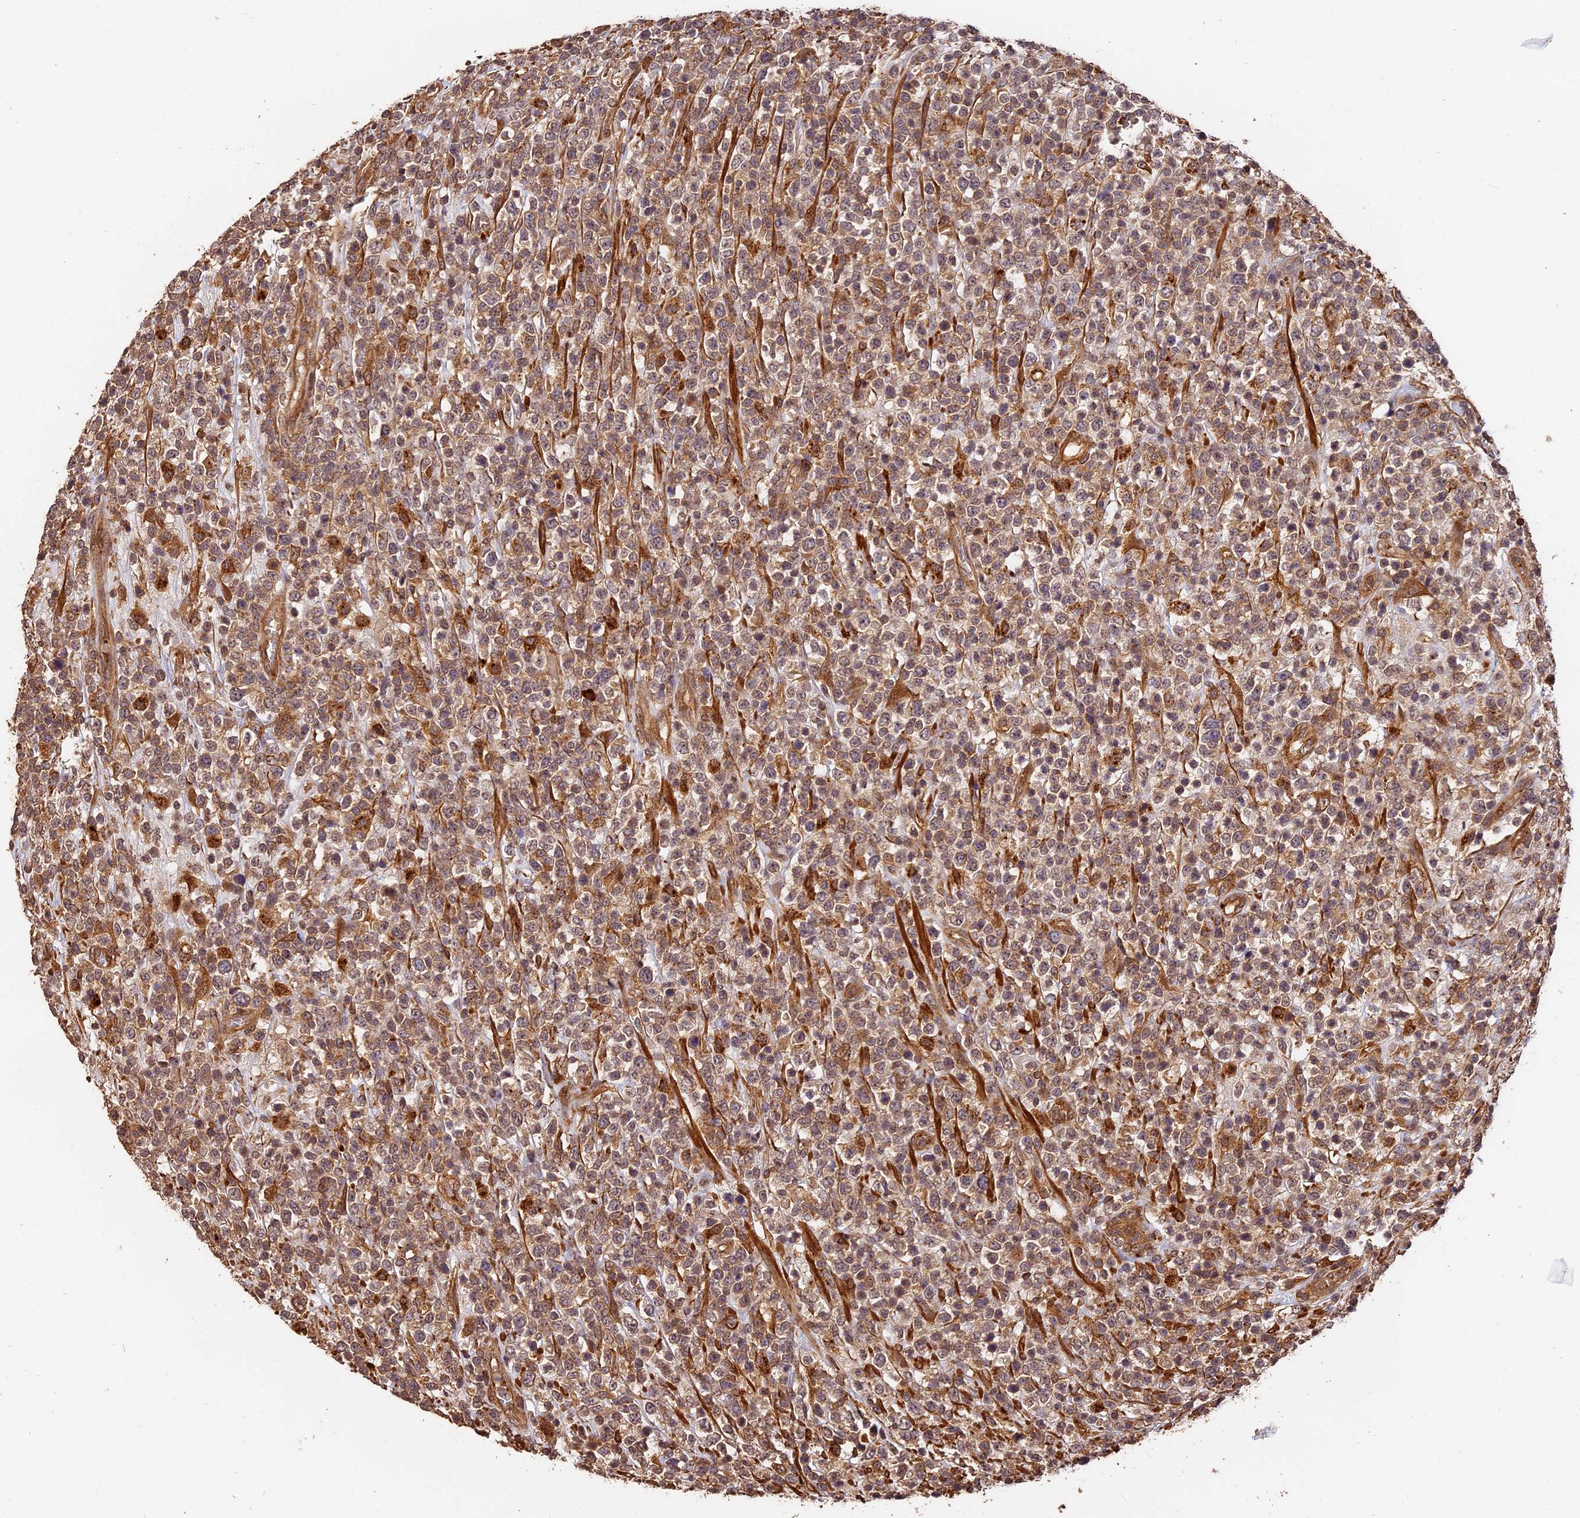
{"staining": {"intensity": "weak", "quantity": ">75%", "location": "cytoplasmic/membranous"}, "tissue": "lymphoma", "cell_type": "Tumor cells", "image_type": "cancer", "snomed": [{"axis": "morphology", "description": "Malignant lymphoma, non-Hodgkin's type, High grade"}, {"axis": "topography", "description": "Colon"}], "caption": "IHC histopathology image of neoplastic tissue: lymphoma stained using IHC displays low levels of weak protein expression localized specifically in the cytoplasmic/membranous of tumor cells, appearing as a cytoplasmic/membranous brown color.", "gene": "MMP15", "patient": {"sex": "female", "age": 53}}